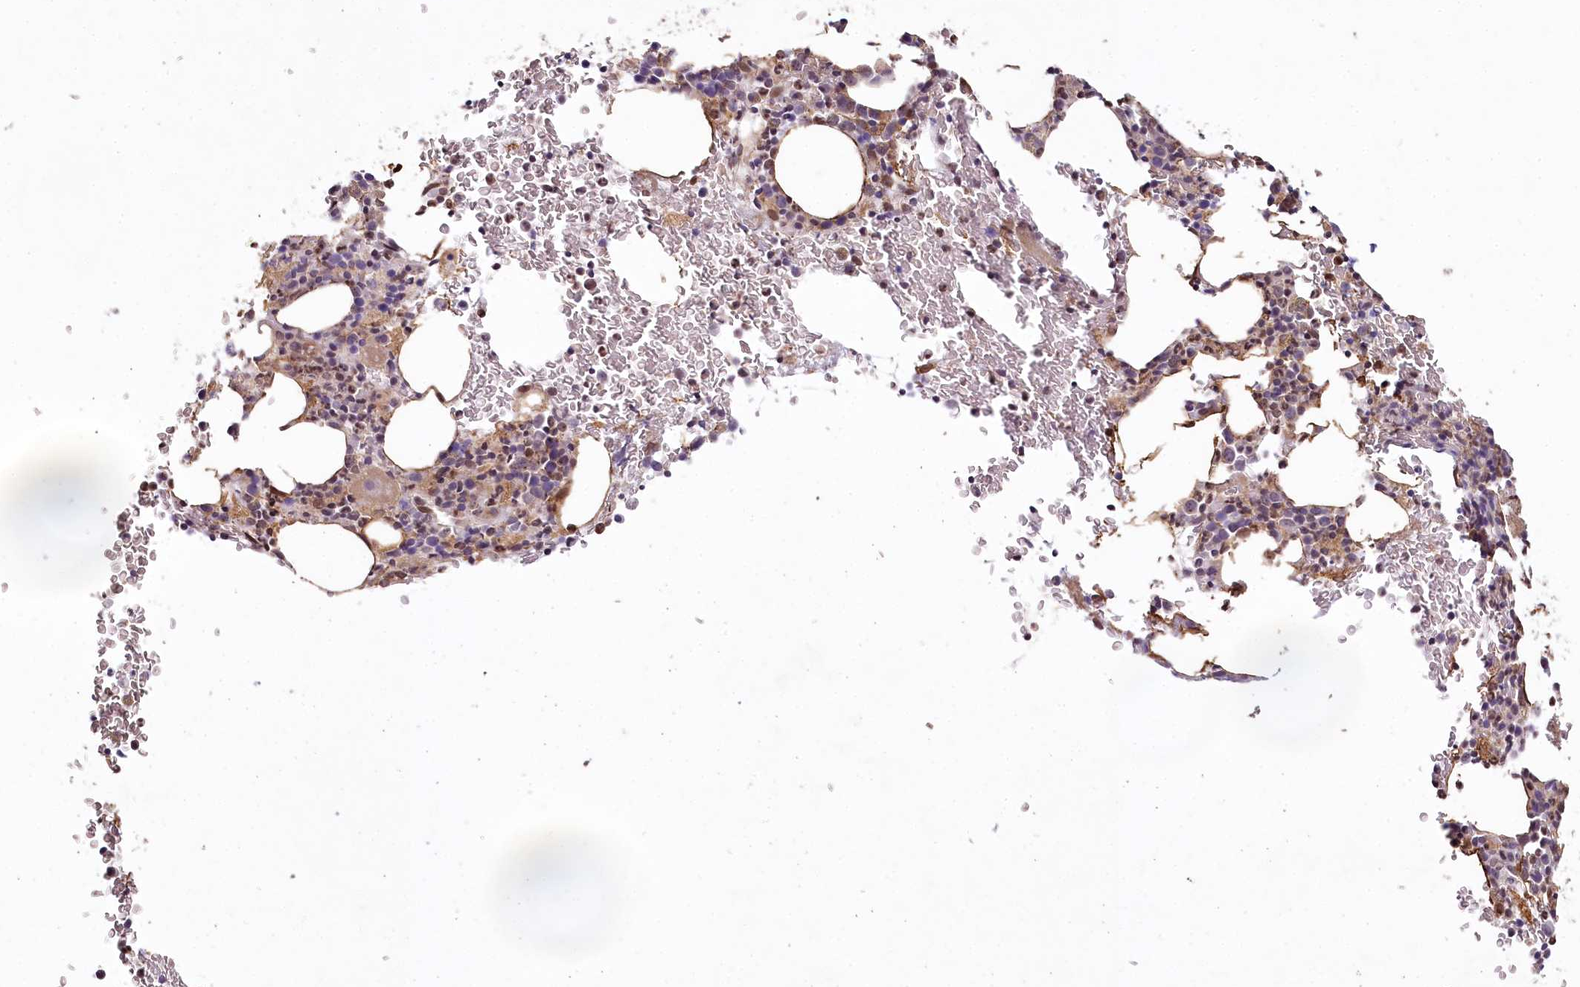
{"staining": {"intensity": "moderate", "quantity": "<25%", "location": "cytoplasmic/membranous,nuclear"}, "tissue": "bone marrow", "cell_type": "Hematopoietic cells", "image_type": "normal", "snomed": [{"axis": "morphology", "description": "Normal tissue, NOS"}, {"axis": "topography", "description": "Bone marrow"}], "caption": "DAB (3,3'-diaminobenzidine) immunohistochemical staining of benign bone marrow demonstrates moderate cytoplasmic/membranous,nuclear protein staining in approximately <25% of hematopoietic cells.", "gene": "ALKBH8", "patient": {"sex": "male", "age": 79}}